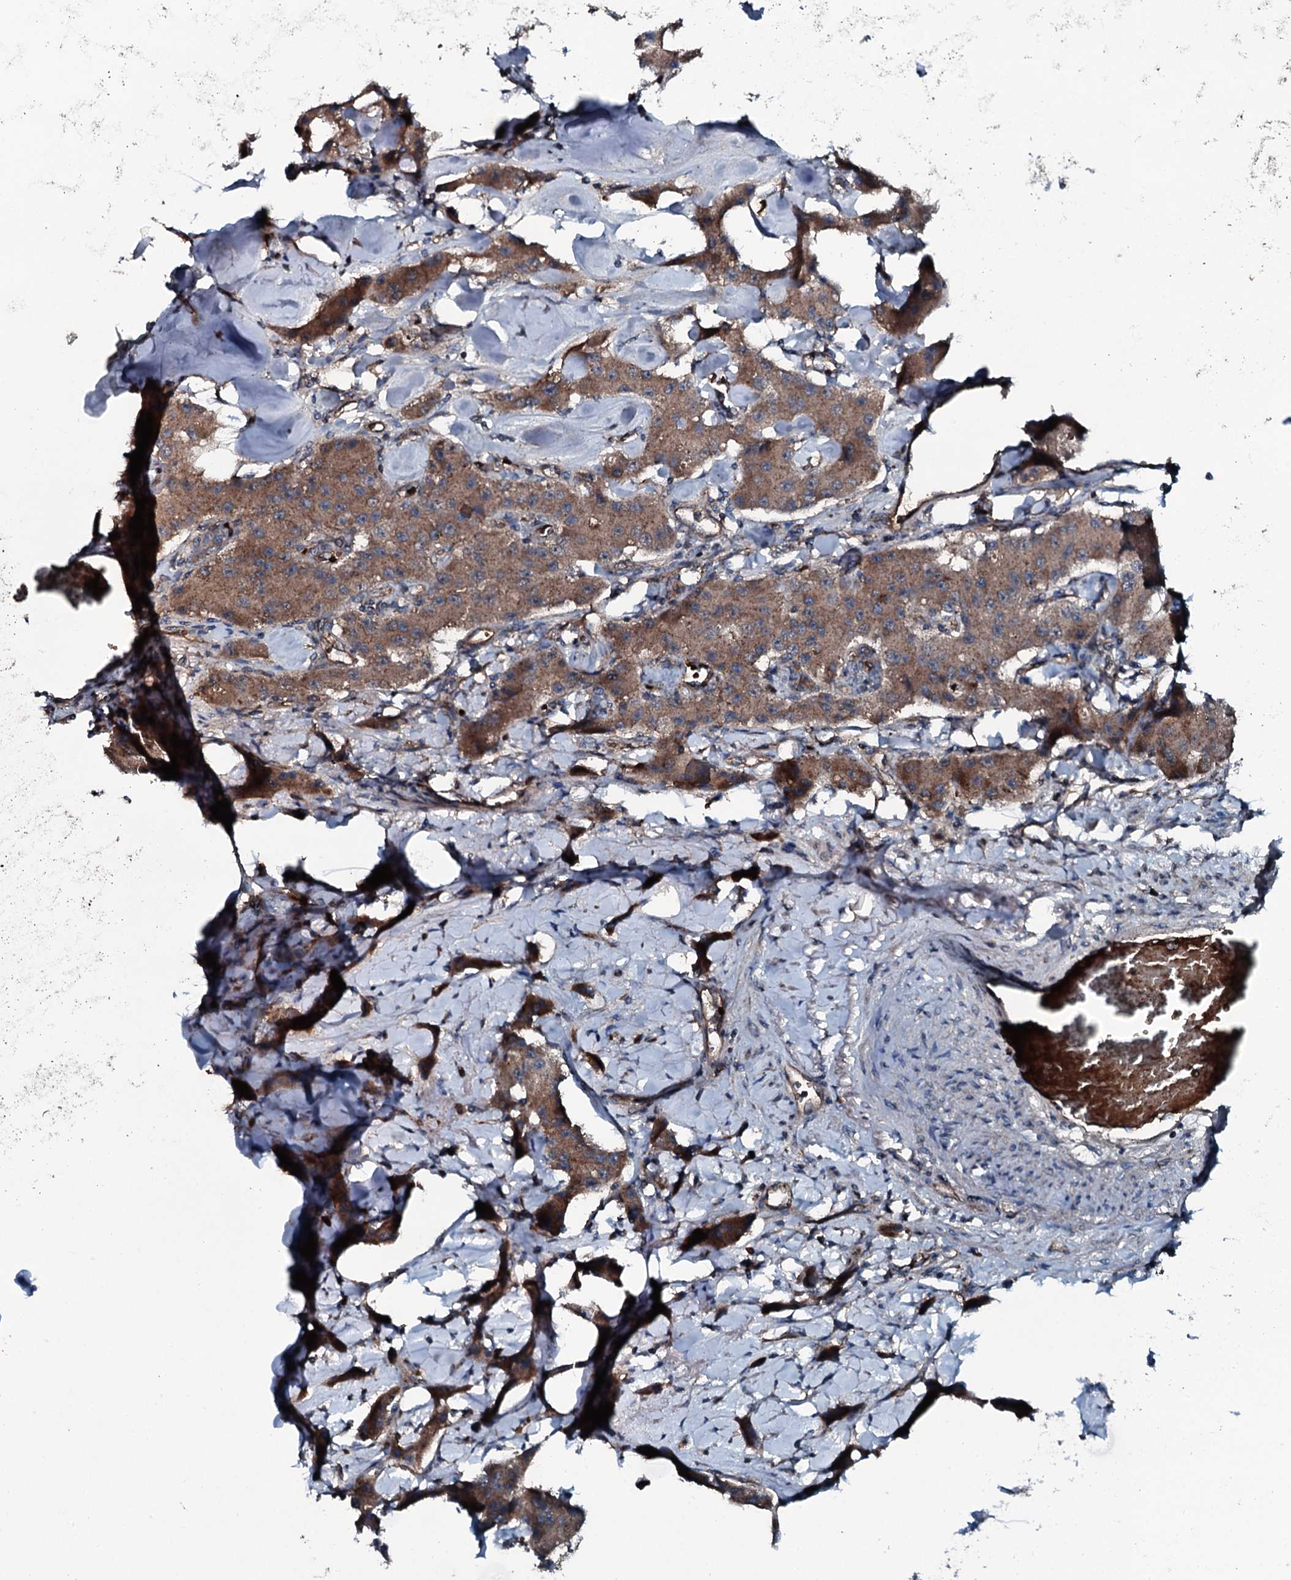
{"staining": {"intensity": "moderate", "quantity": ">75%", "location": "cytoplasmic/membranous"}, "tissue": "carcinoid", "cell_type": "Tumor cells", "image_type": "cancer", "snomed": [{"axis": "morphology", "description": "Carcinoid, malignant, NOS"}, {"axis": "topography", "description": "Pancreas"}], "caption": "Immunohistochemical staining of human carcinoid demonstrates moderate cytoplasmic/membranous protein expression in about >75% of tumor cells. The staining is performed using DAB brown chromogen to label protein expression. The nuclei are counter-stained blue using hematoxylin.", "gene": "TRIM7", "patient": {"sex": "male", "age": 41}}